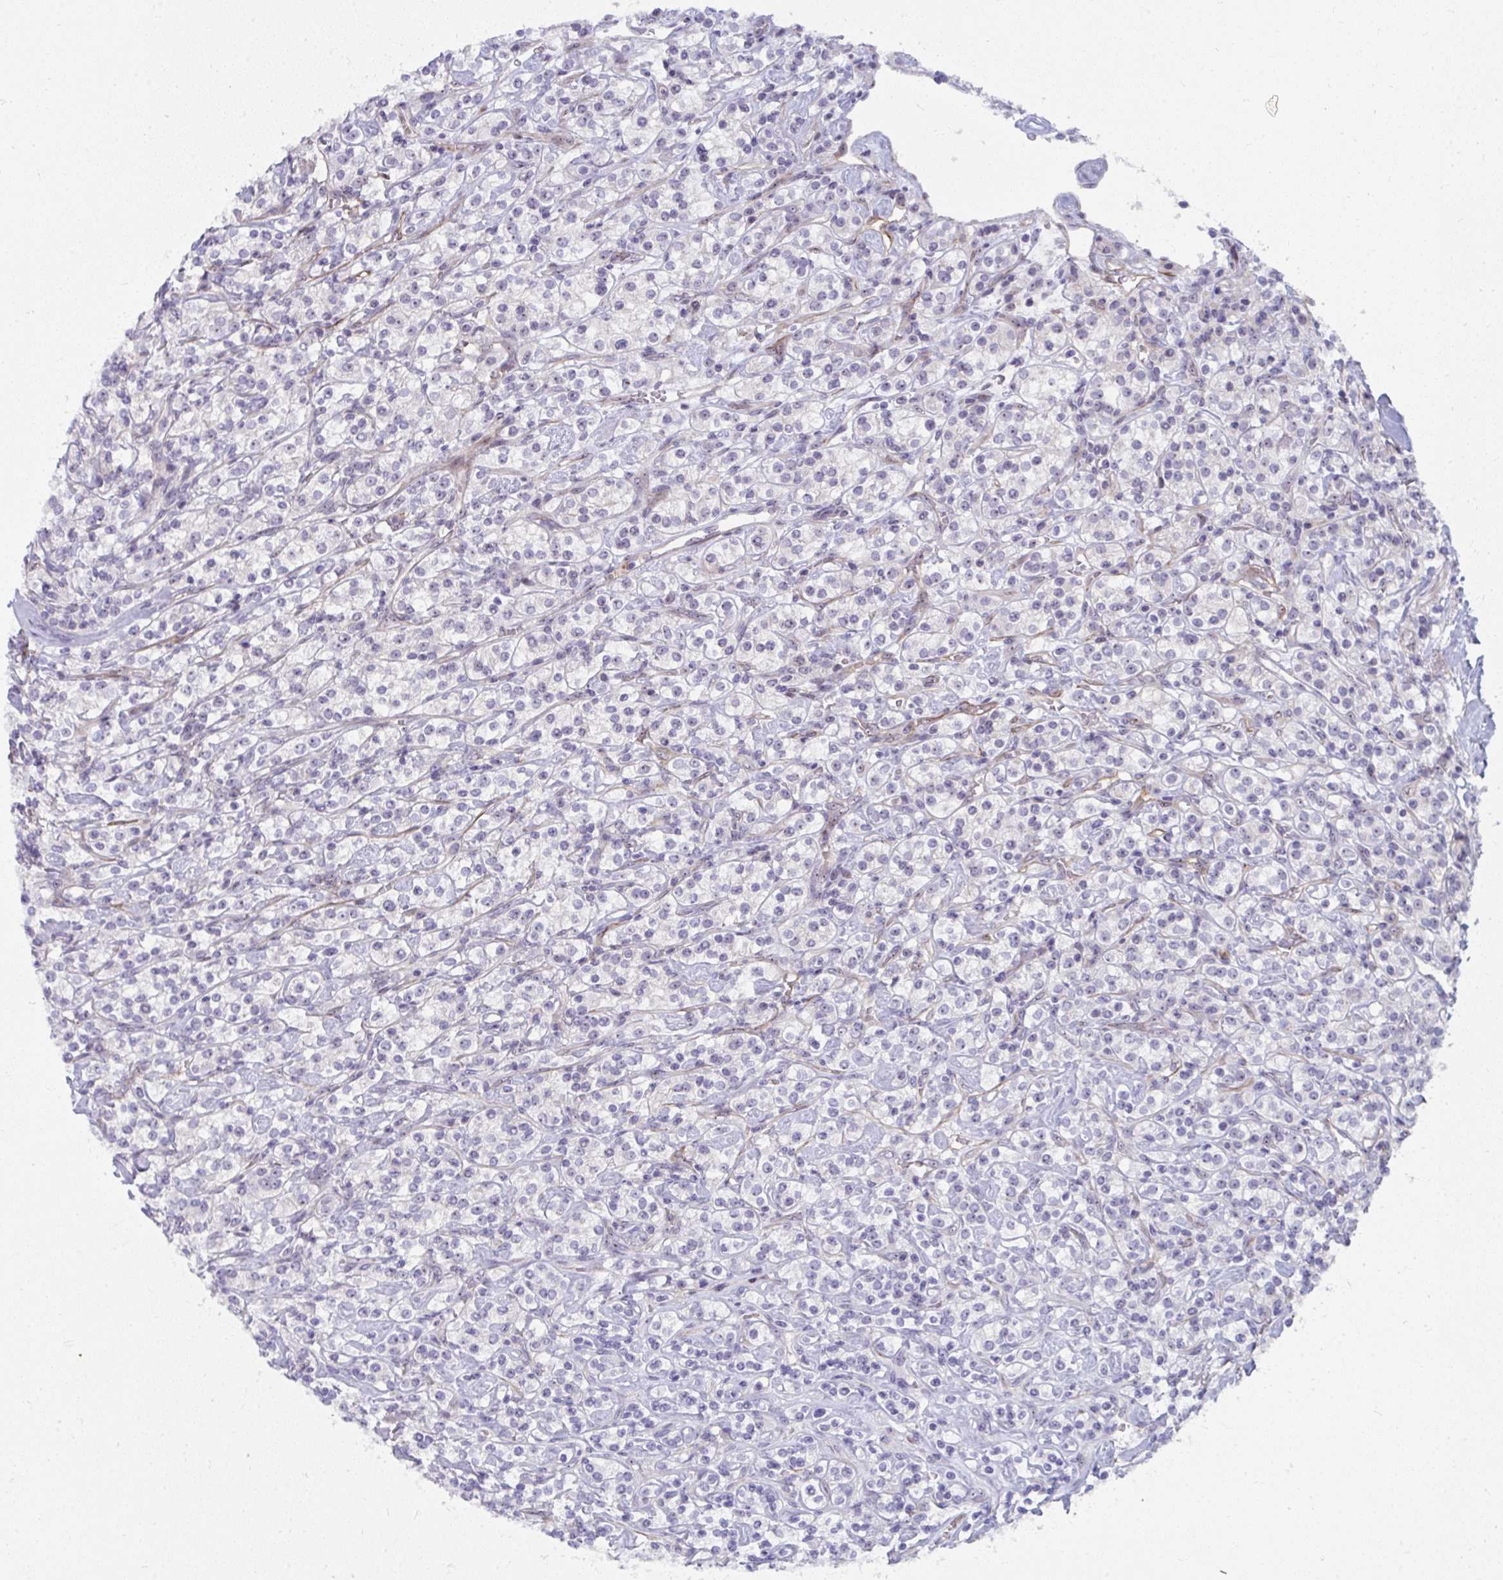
{"staining": {"intensity": "negative", "quantity": "none", "location": "none"}, "tissue": "renal cancer", "cell_type": "Tumor cells", "image_type": "cancer", "snomed": [{"axis": "morphology", "description": "Adenocarcinoma, NOS"}, {"axis": "topography", "description": "Kidney"}], "caption": "This histopathology image is of renal cancer stained with immunohistochemistry (IHC) to label a protein in brown with the nuclei are counter-stained blue. There is no positivity in tumor cells.", "gene": "MUS81", "patient": {"sex": "male", "age": 77}}